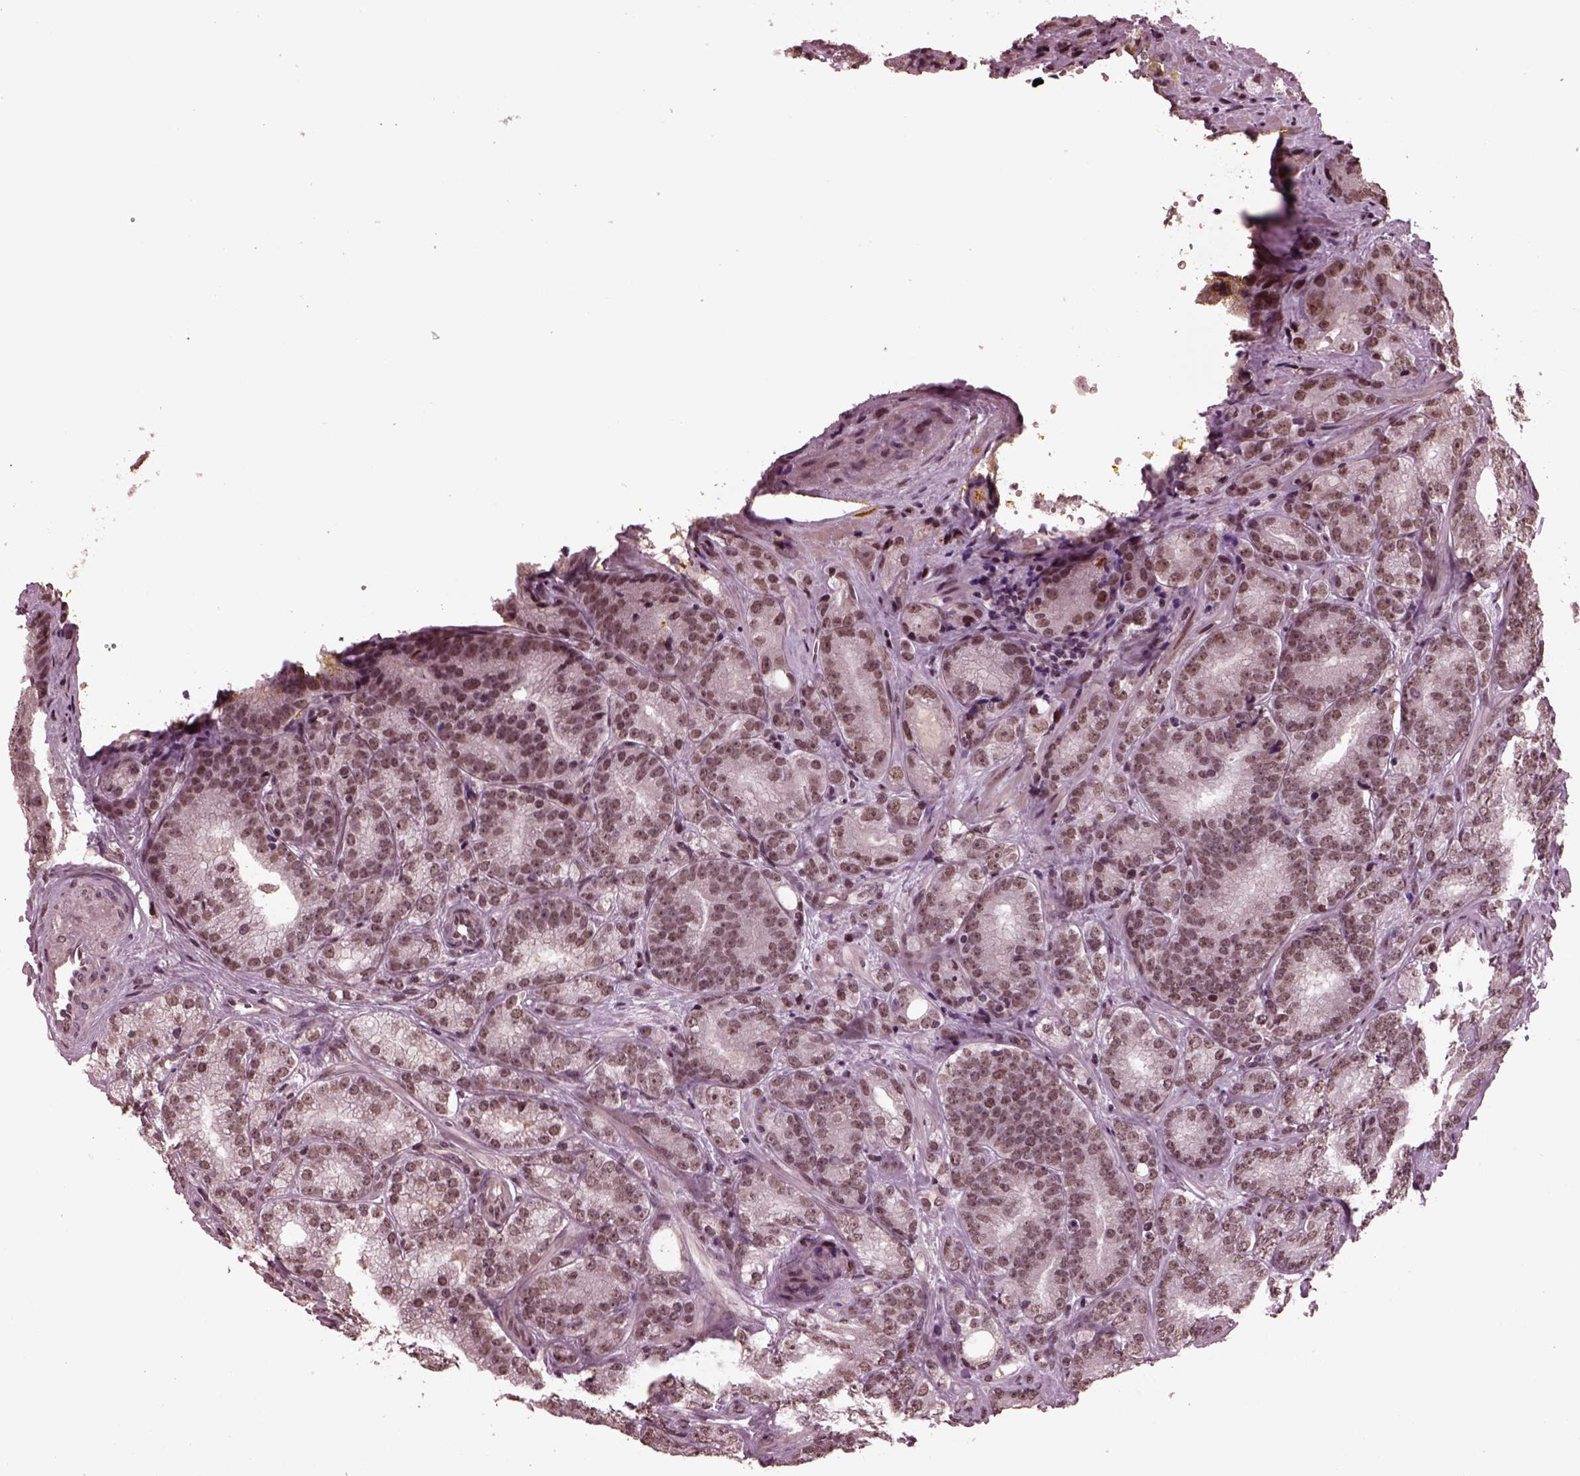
{"staining": {"intensity": "weak", "quantity": "25%-75%", "location": "nuclear"}, "tissue": "prostate cancer", "cell_type": "Tumor cells", "image_type": "cancer", "snomed": [{"axis": "morphology", "description": "Adenocarcinoma, NOS"}, {"axis": "topography", "description": "Prostate"}], "caption": "Protein expression analysis of prostate cancer (adenocarcinoma) displays weak nuclear positivity in approximately 25%-75% of tumor cells.", "gene": "NAP1L5", "patient": {"sex": "male", "age": 63}}